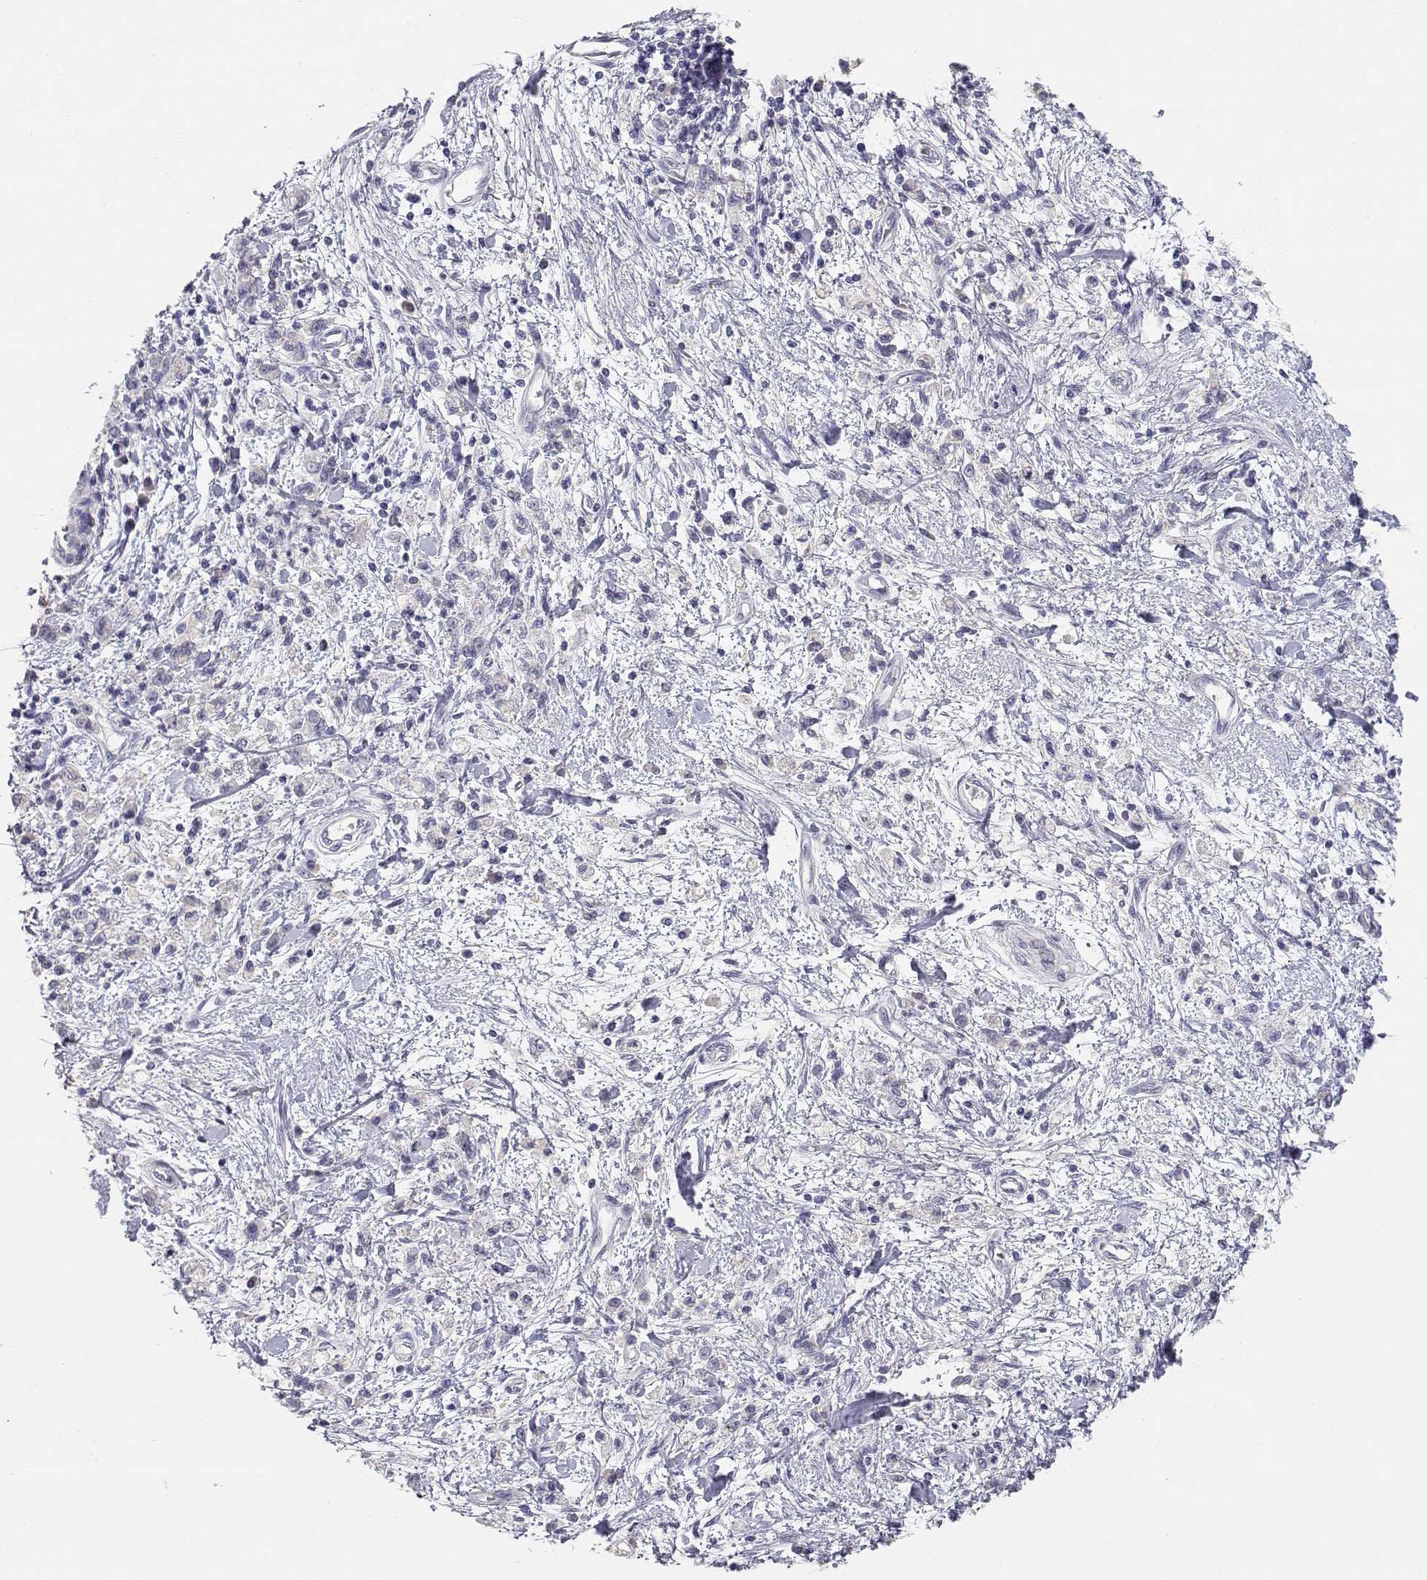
{"staining": {"intensity": "negative", "quantity": "none", "location": "none"}, "tissue": "stomach cancer", "cell_type": "Tumor cells", "image_type": "cancer", "snomed": [{"axis": "morphology", "description": "Adenocarcinoma, NOS"}, {"axis": "topography", "description": "Stomach"}], "caption": "Stomach cancer (adenocarcinoma) stained for a protein using IHC displays no expression tumor cells.", "gene": "ADA", "patient": {"sex": "male", "age": 77}}